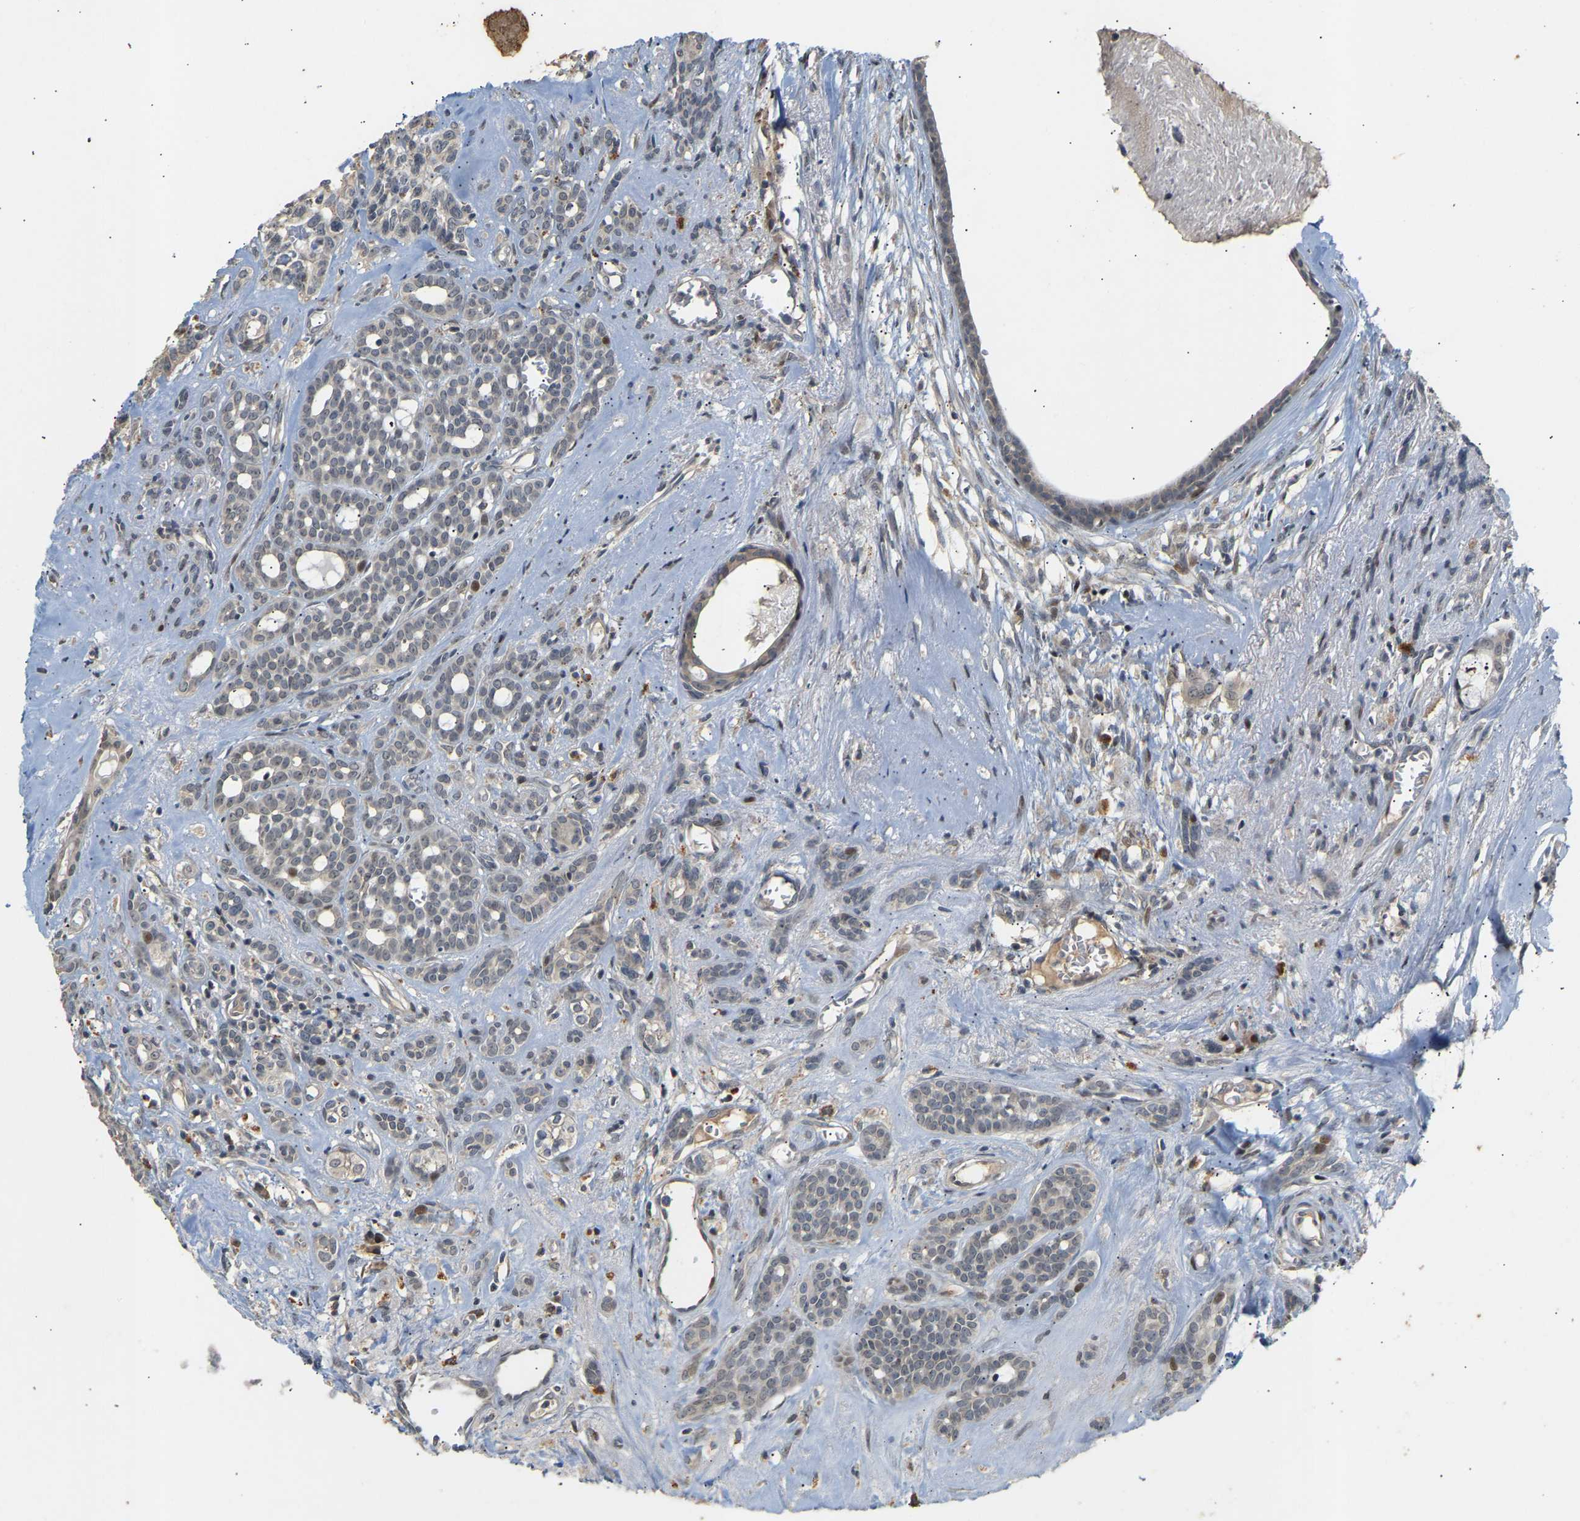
{"staining": {"intensity": "negative", "quantity": "none", "location": "none"}, "tissue": "head and neck cancer", "cell_type": "Tumor cells", "image_type": "cancer", "snomed": [{"axis": "morphology", "description": "Adenocarcinoma, NOS"}, {"axis": "topography", "description": "Salivary gland, NOS"}, {"axis": "topography", "description": "Head-Neck"}], "caption": "Tumor cells show no significant staining in head and neck adenocarcinoma. Brightfield microscopy of immunohistochemistry stained with DAB (brown) and hematoxylin (blue), captured at high magnification.", "gene": "PTPN4", "patient": {"sex": "female", "age": 76}}